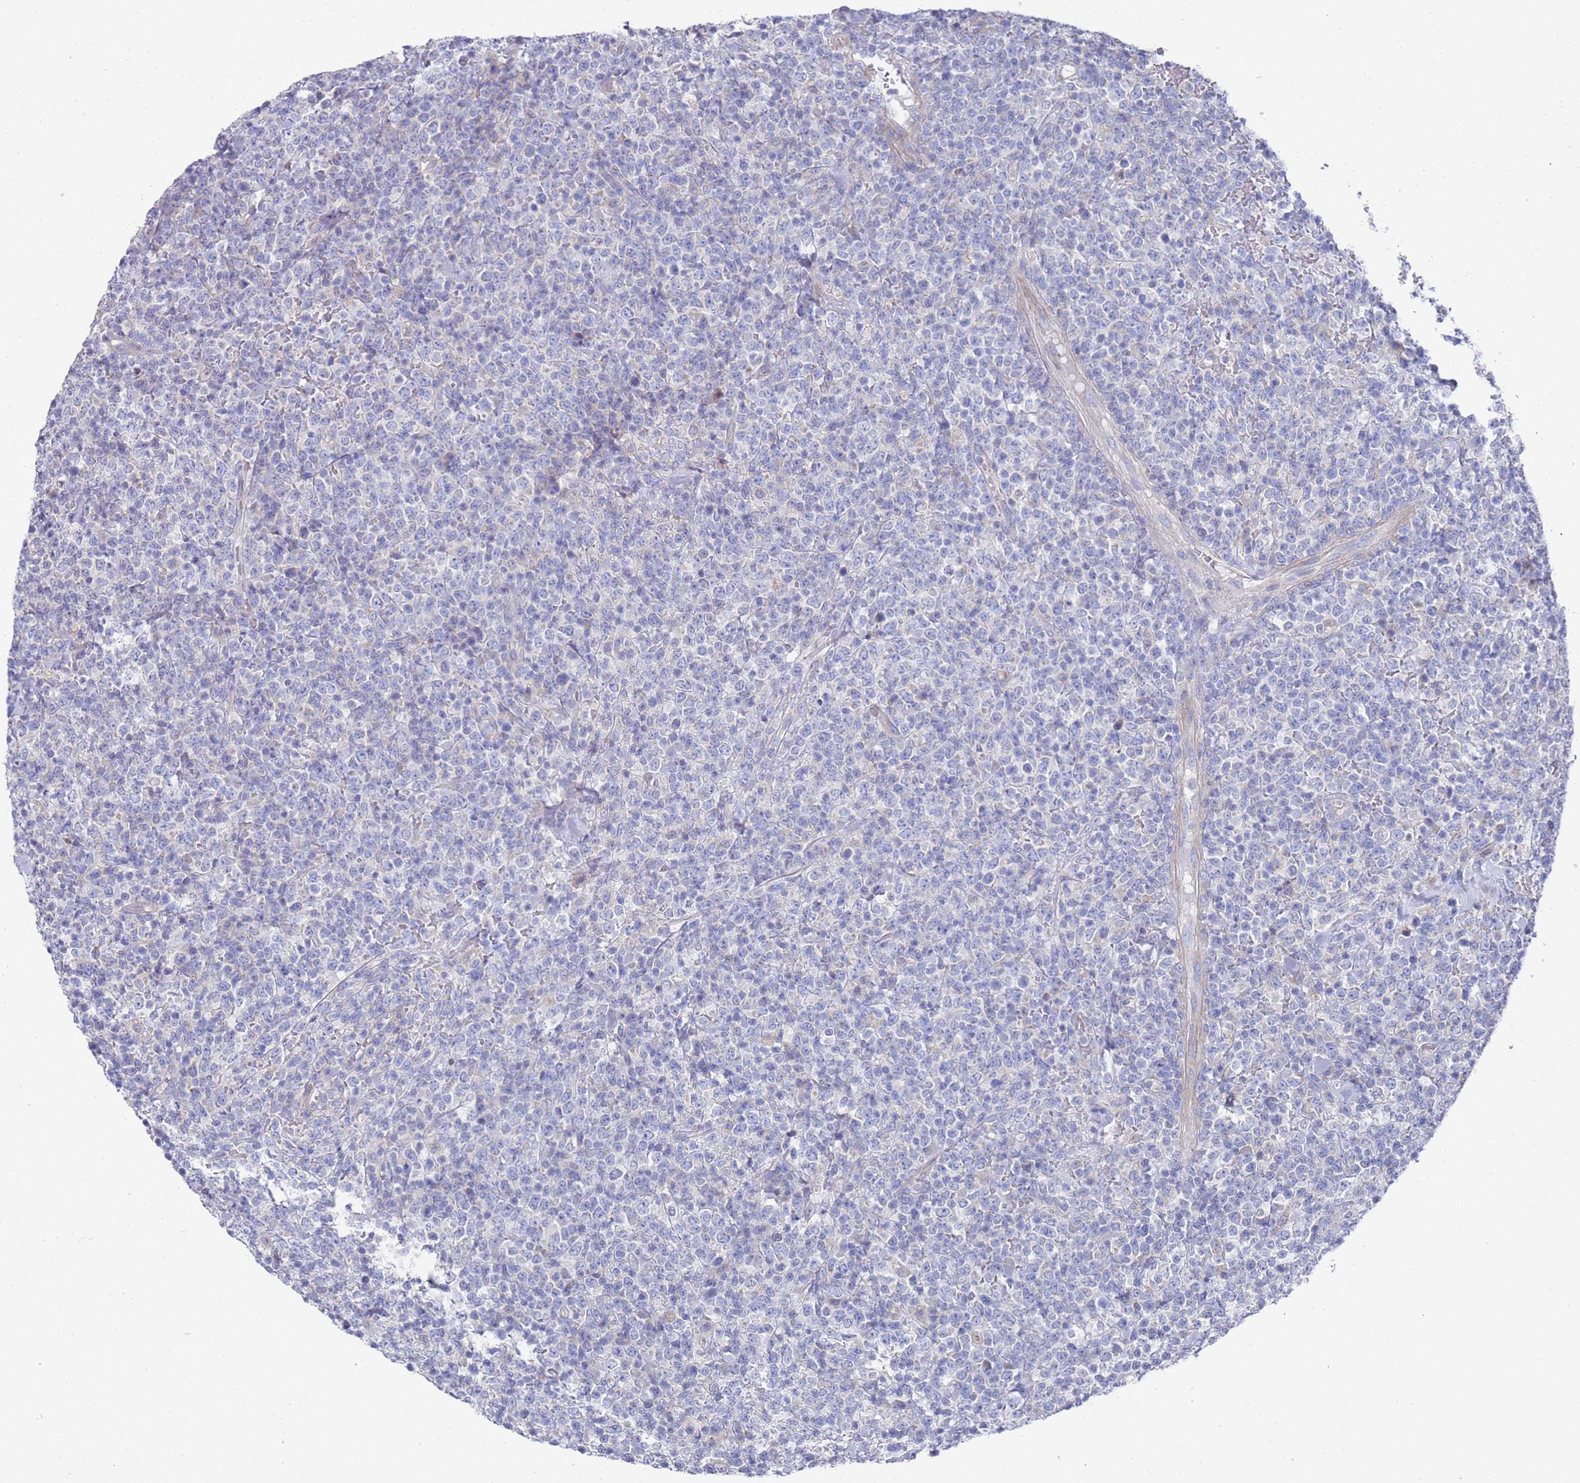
{"staining": {"intensity": "negative", "quantity": "none", "location": "none"}, "tissue": "lymphoma", "cell_type": "Tumor cells", "image_type": "cancer", "snomed": [{"axis": "morphology", "description": "Malignant lymphoma, non-Hodgkin's type, High grade"}, {"axis": "topography", "description": "Colon"}], "caption": "Protein analysis of malignant lymphoma, non-Hodgkin's type (high-grade) exhibits no significant positivity in tumor cells. The staining is performed using DAB brown chromogen with nuclei counter-stained in using hematoxylin.", "gene": "SCAPER", "patient": {"sex": "female", "age": 53}}